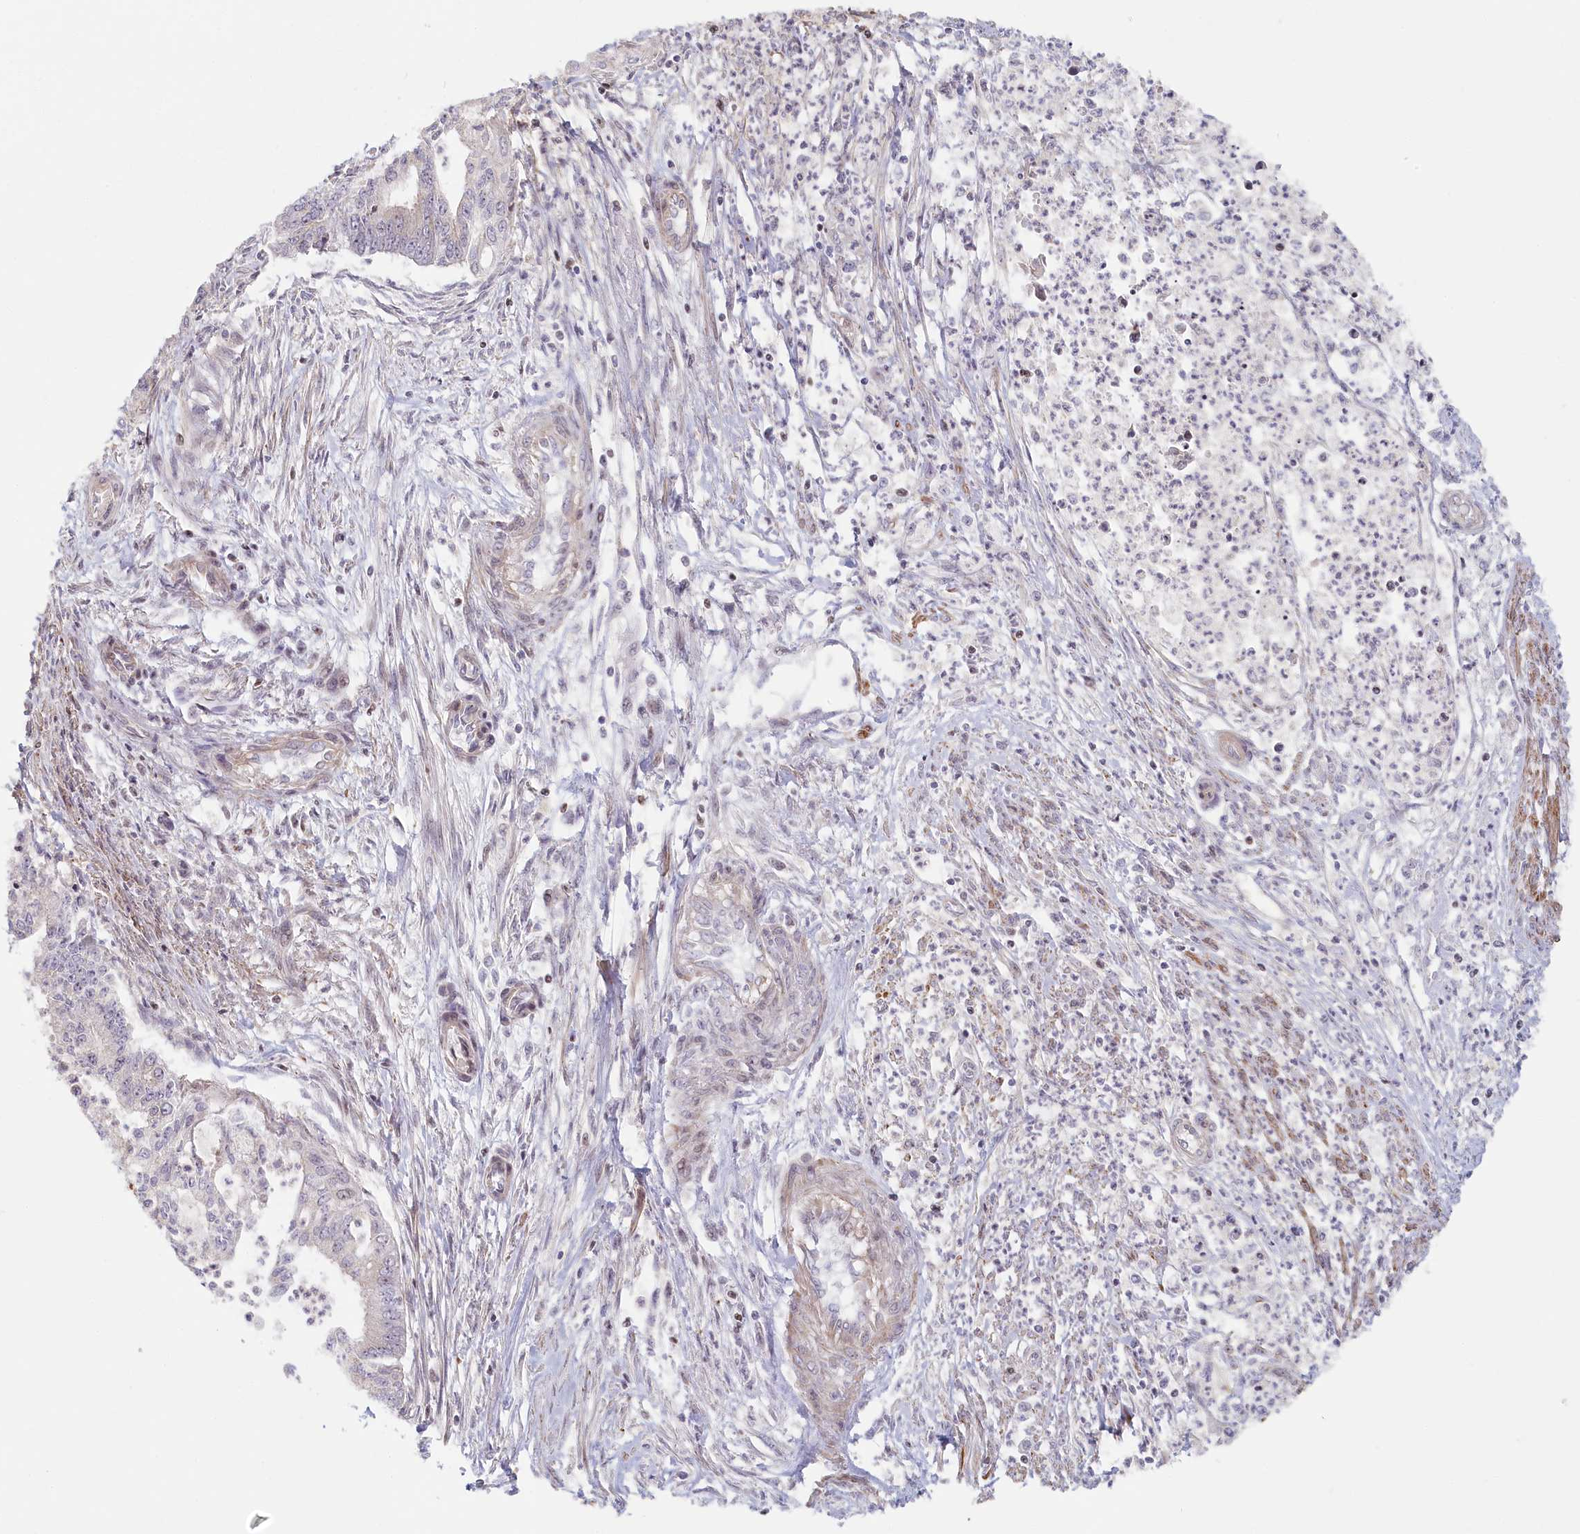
{"staining": {"intensity": "negative", "quantity": "none", "location": "none"}, "tissue": "endometrial cancer", "cell_type": "Tumor cells", "image_type": "cancer", "snomed": [{"axis": "morphology", "description": "Adenocarcinoma, NOS"}, {"axis": "topography", "description": "Endometrium"}], "caption": "Micrograph shows no protein positivity in tumor cells of endometrial cancer tissue.", "gene": "INTS4", "patient": {"sex": "female", "age": 73}}